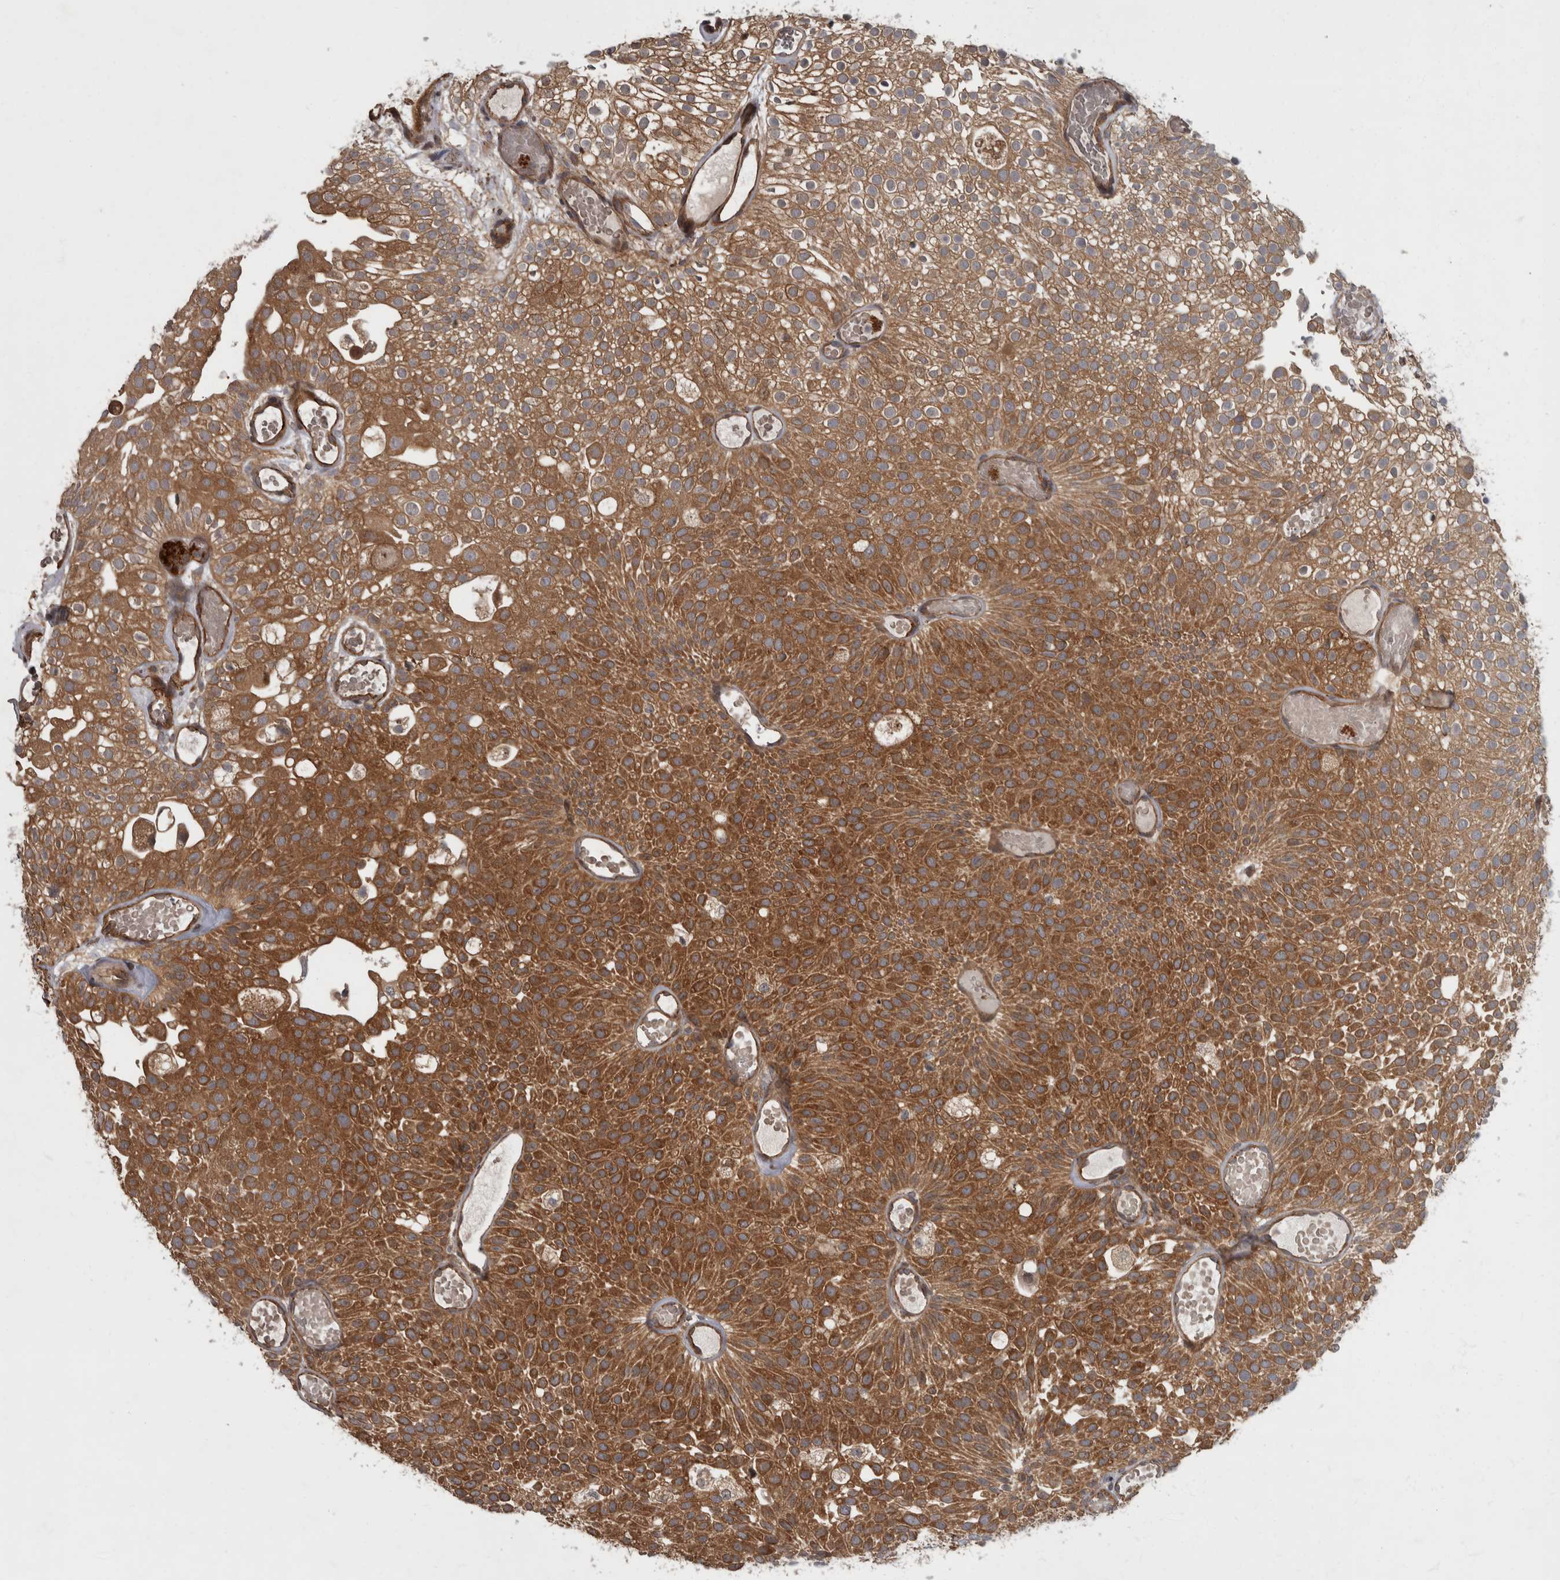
{"staining": {"intensity": "strong", "quantity": ">75%", "location": "cytoplasmic/membranous"}, "tissue": "urothelial cancer", "cell_type": "Tumor cells", "image_type": "cancer", "snomed": [{"axis": "morphology", "description": "Urothelial carcinoma, Low grade"}, {"axis": "topography", "description": "Urinary bladder"}], "caption": "Protein expression analysis of low-grade urothelial carcinoma demonstrates strong cytoplasmic/membranous expression in approximately >75% of tumor cells. Immunohistochemistry (ihc) stains the protein of interest in brown and the nuclei are stained blue.", "gene": "VEGFD", "patient": {"sex": "male", "age": 78}}